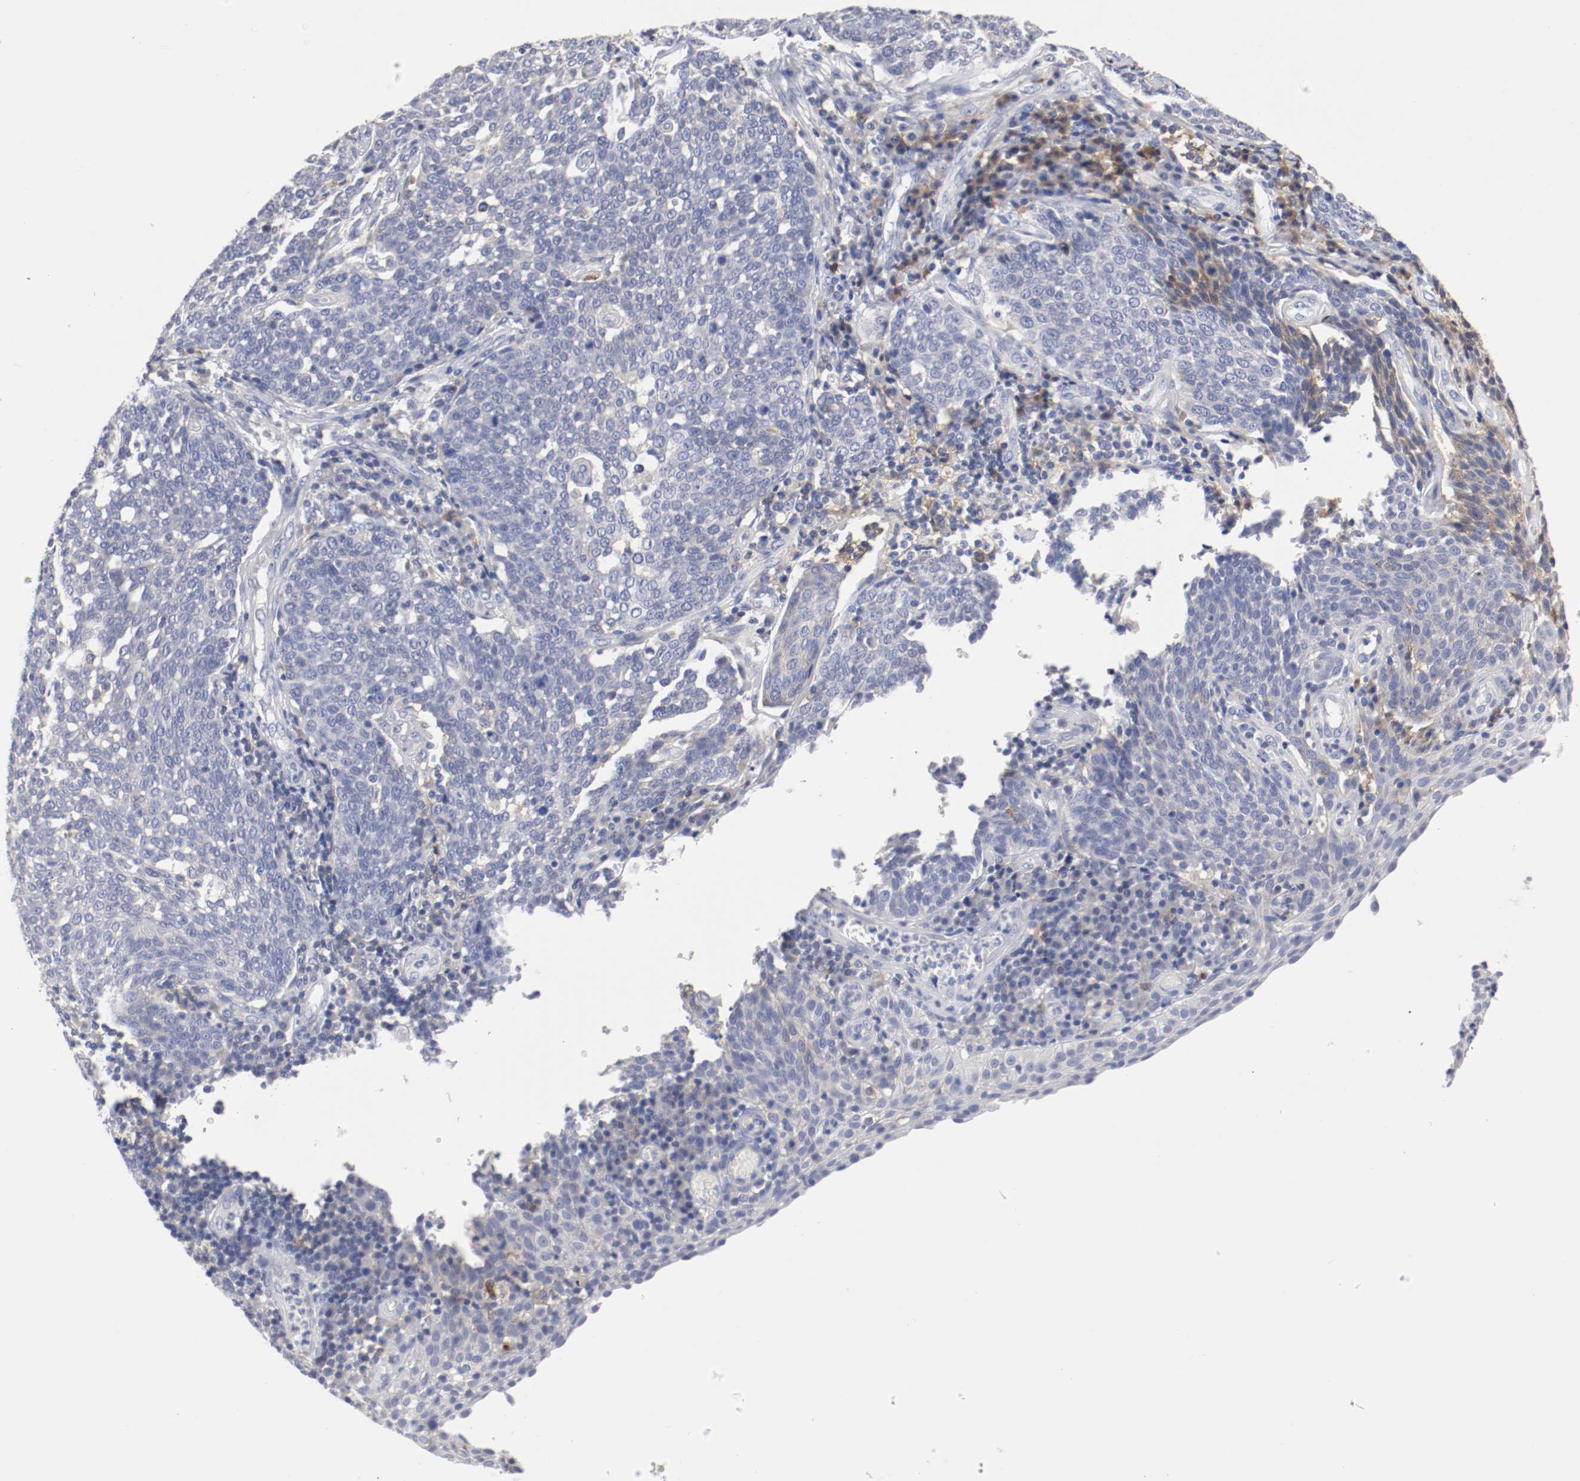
{"staining": {"intensity": "weak", "quantity": "<25%", "location": "cytoplasmic/membranous"}, "tissue": "cervical cancer", "cell_type": "Tumor cells", "image_type": "cancer", "snomed": [{"axis": "morphology", "description": "Squamous cell carcinoma, NOS"}, {"axis": "topography", "description": "Cervix"}], "caption": "A histopathology image of cervical cancer stained for a protein displays no brown staining in tumor cells.", "gene": "FGFBP1", "patient": {"sex": "female", "age": 34}}